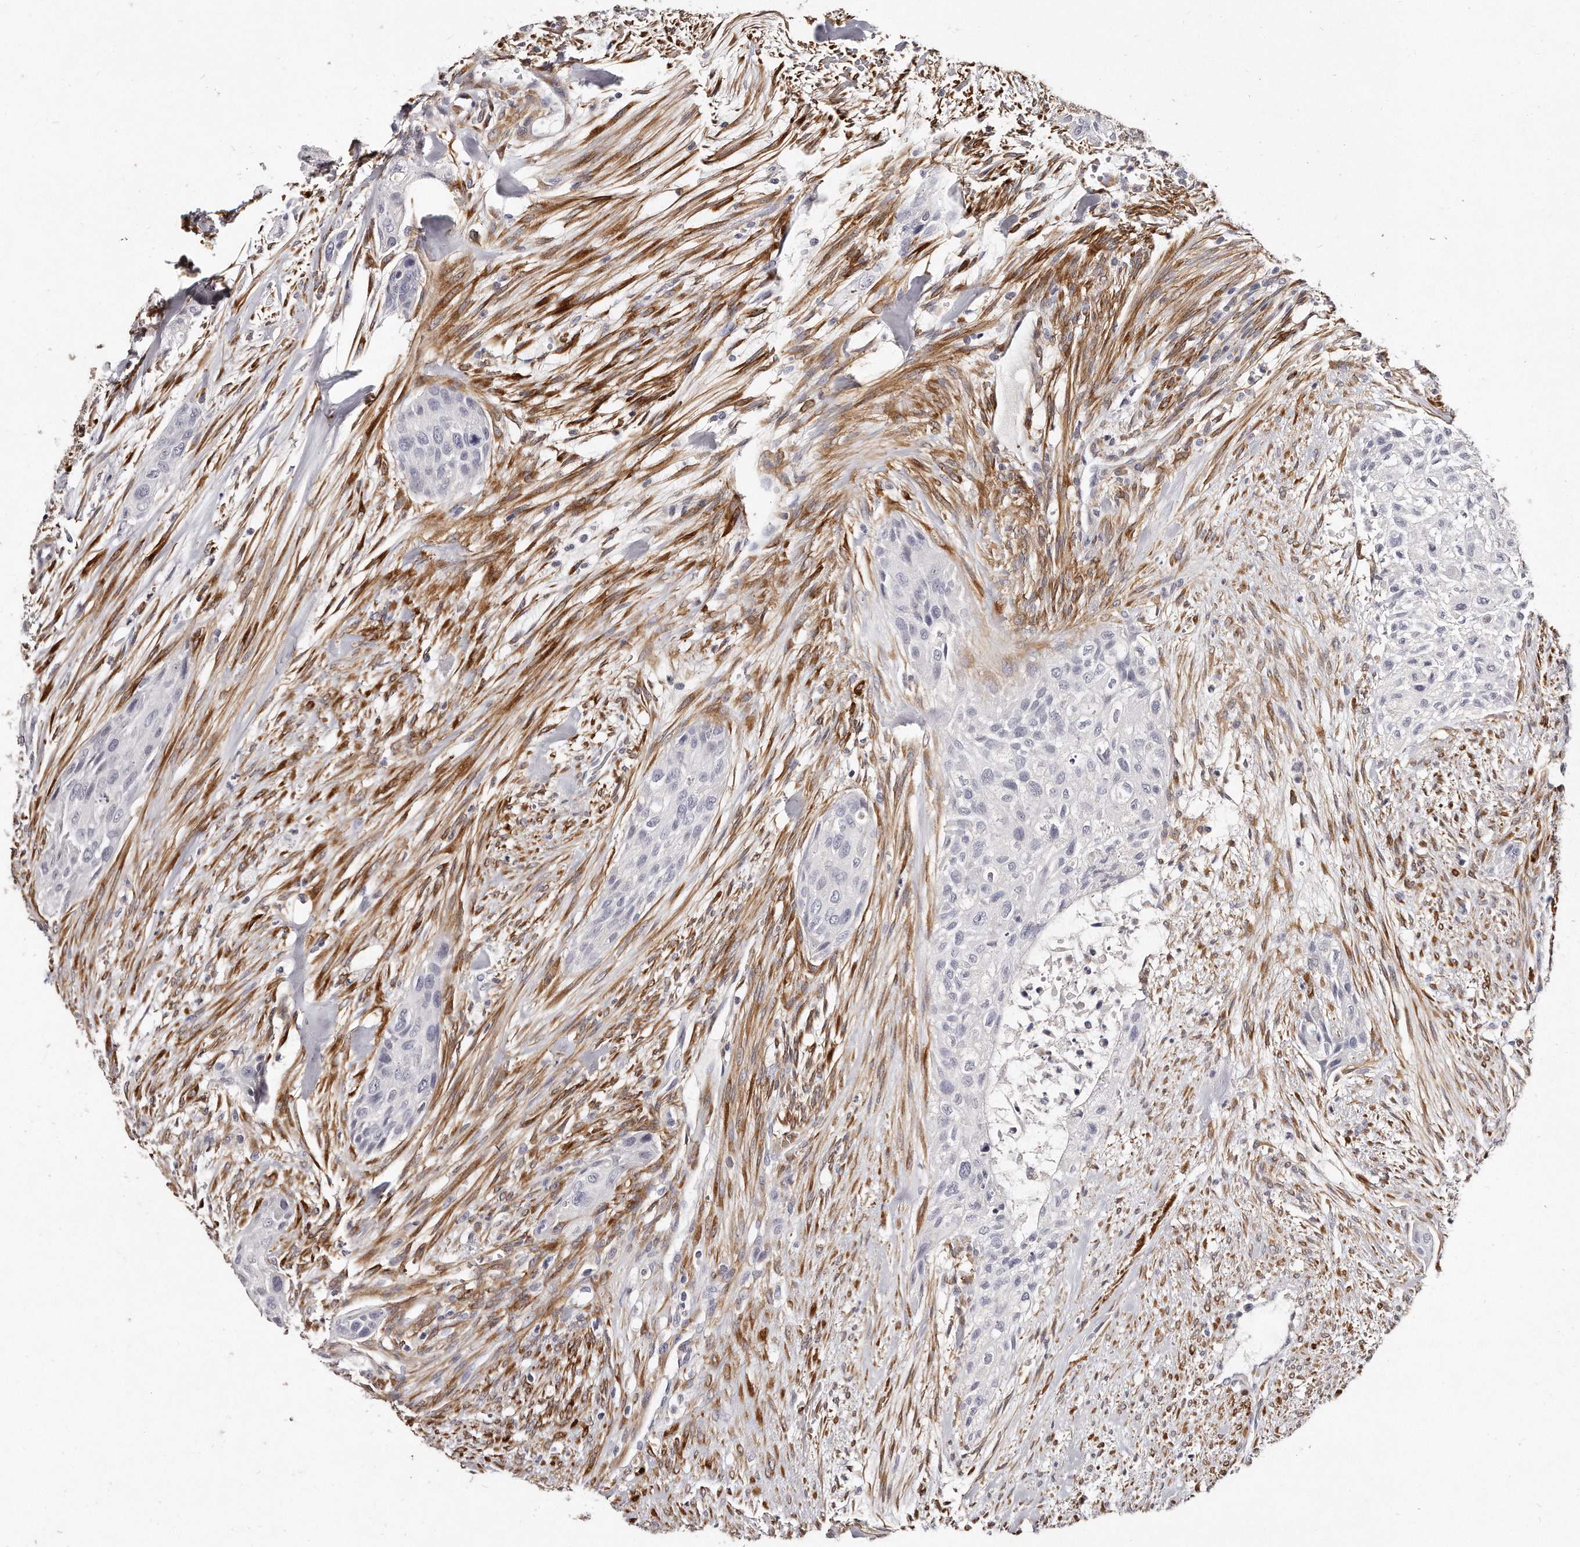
{"staining": {"intensity": "negative", "quantity": "none", "location": "none"}, "tissue": "urothelial cancer", "cell_type": "Tumor cells", "image_type": "cancer", "snomed": [{"axis": "morphology", "description": "Urothelial carcinoma, High grade"}, {"axis": "topography", "description": "Urinary bladder"}], "caption": "Urothelial cancer was stained to show a protein in brown. There is no significant positivity in tumor cells. (DAB (3,3'-diaminobenzidine) IHC, high magnification).", "gene": "LMOD1", "patient": {"sex": "male", "age": 35}}